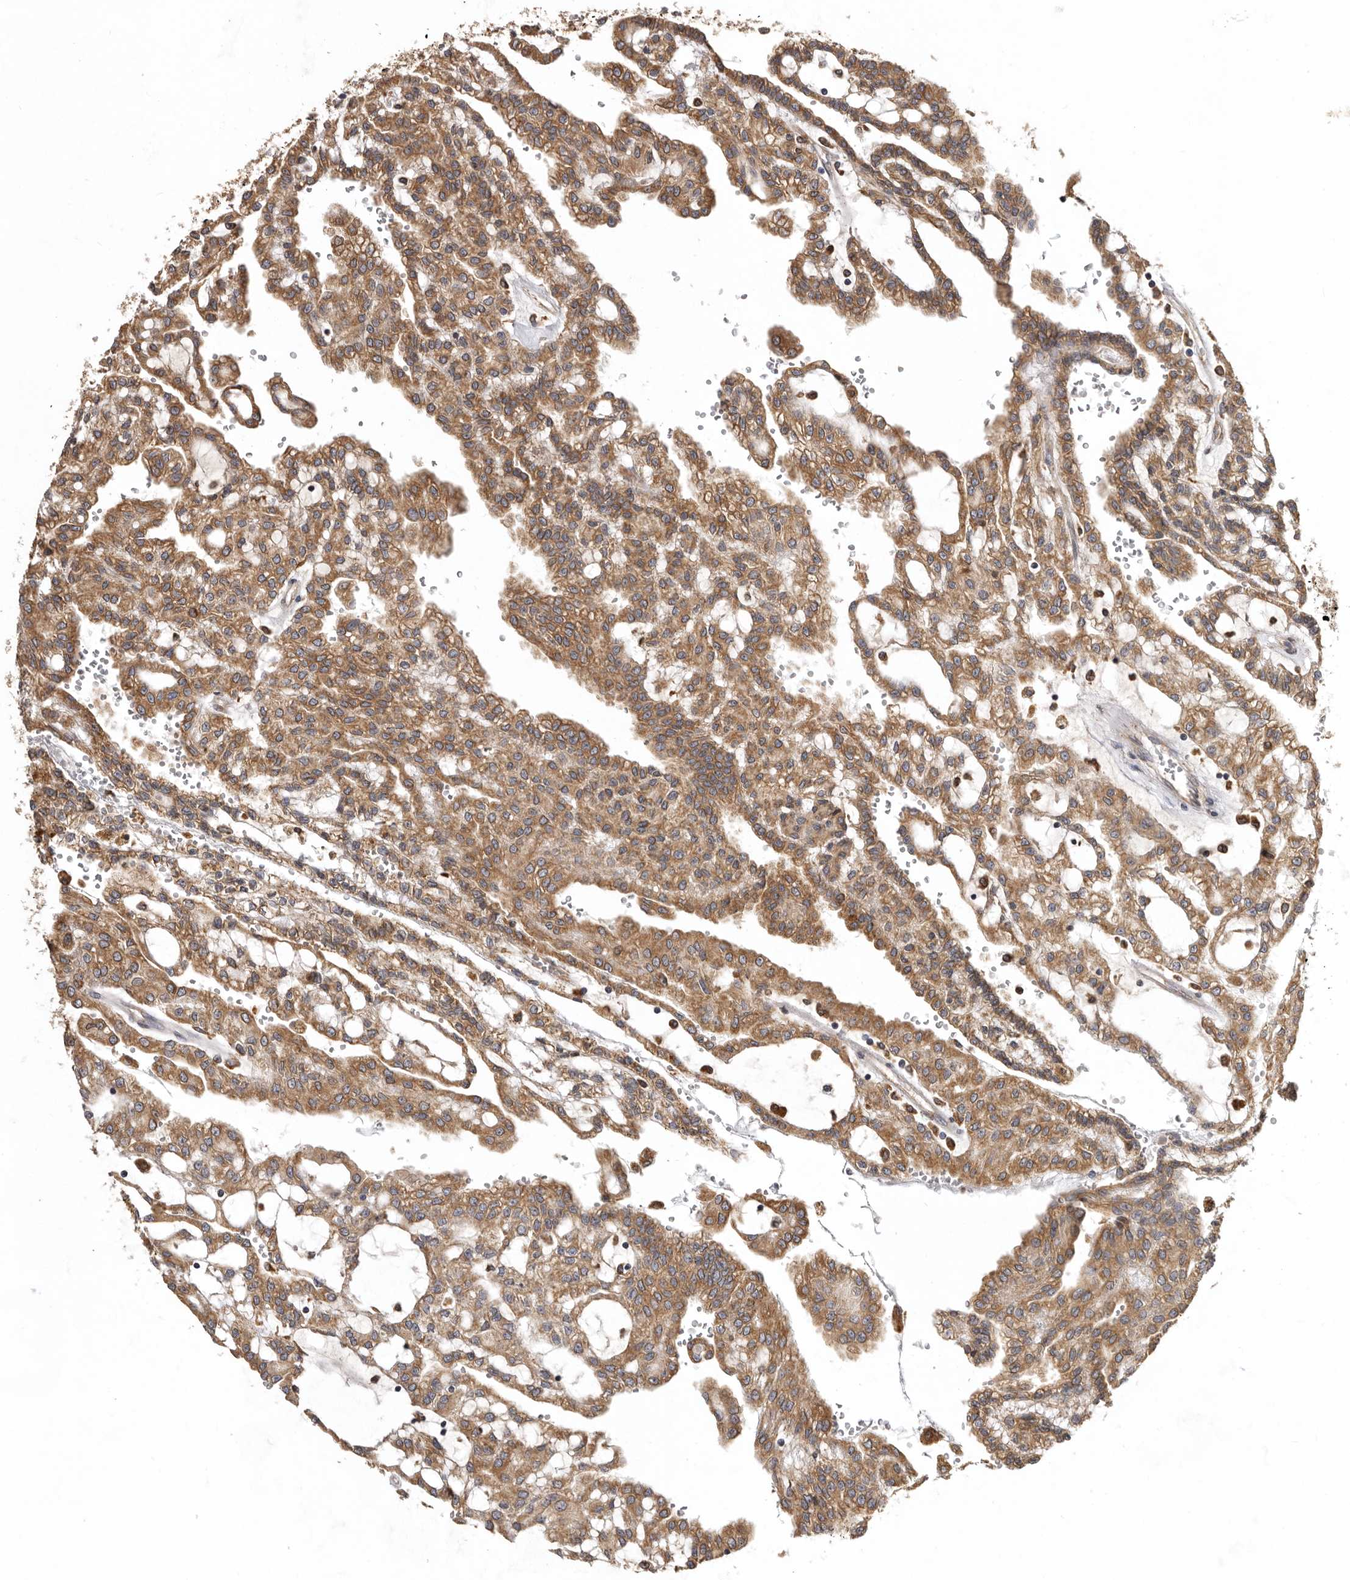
{"staining": {"intensity": "moderate", "quantity": ">75%", "location": "cytoplasmic/membranous"}, "tissue": "renal cancer", "cell_type": "Tumor cells", "image_type": "cancer", "snomed": [{"axis": "morphology", "description": "Adenocarcinoma, NOS"}, {"axis": "topography", "description": "Kidney"}], "caption": "Immunohistochemical staining of human renal cancer (adenocarcinoma) displays moderate cytoplasmic/membranous protein staining in approximately >75% of tumor cells.", "gene": "INKA2", "patient": {"sex": "male", "age": 63}}